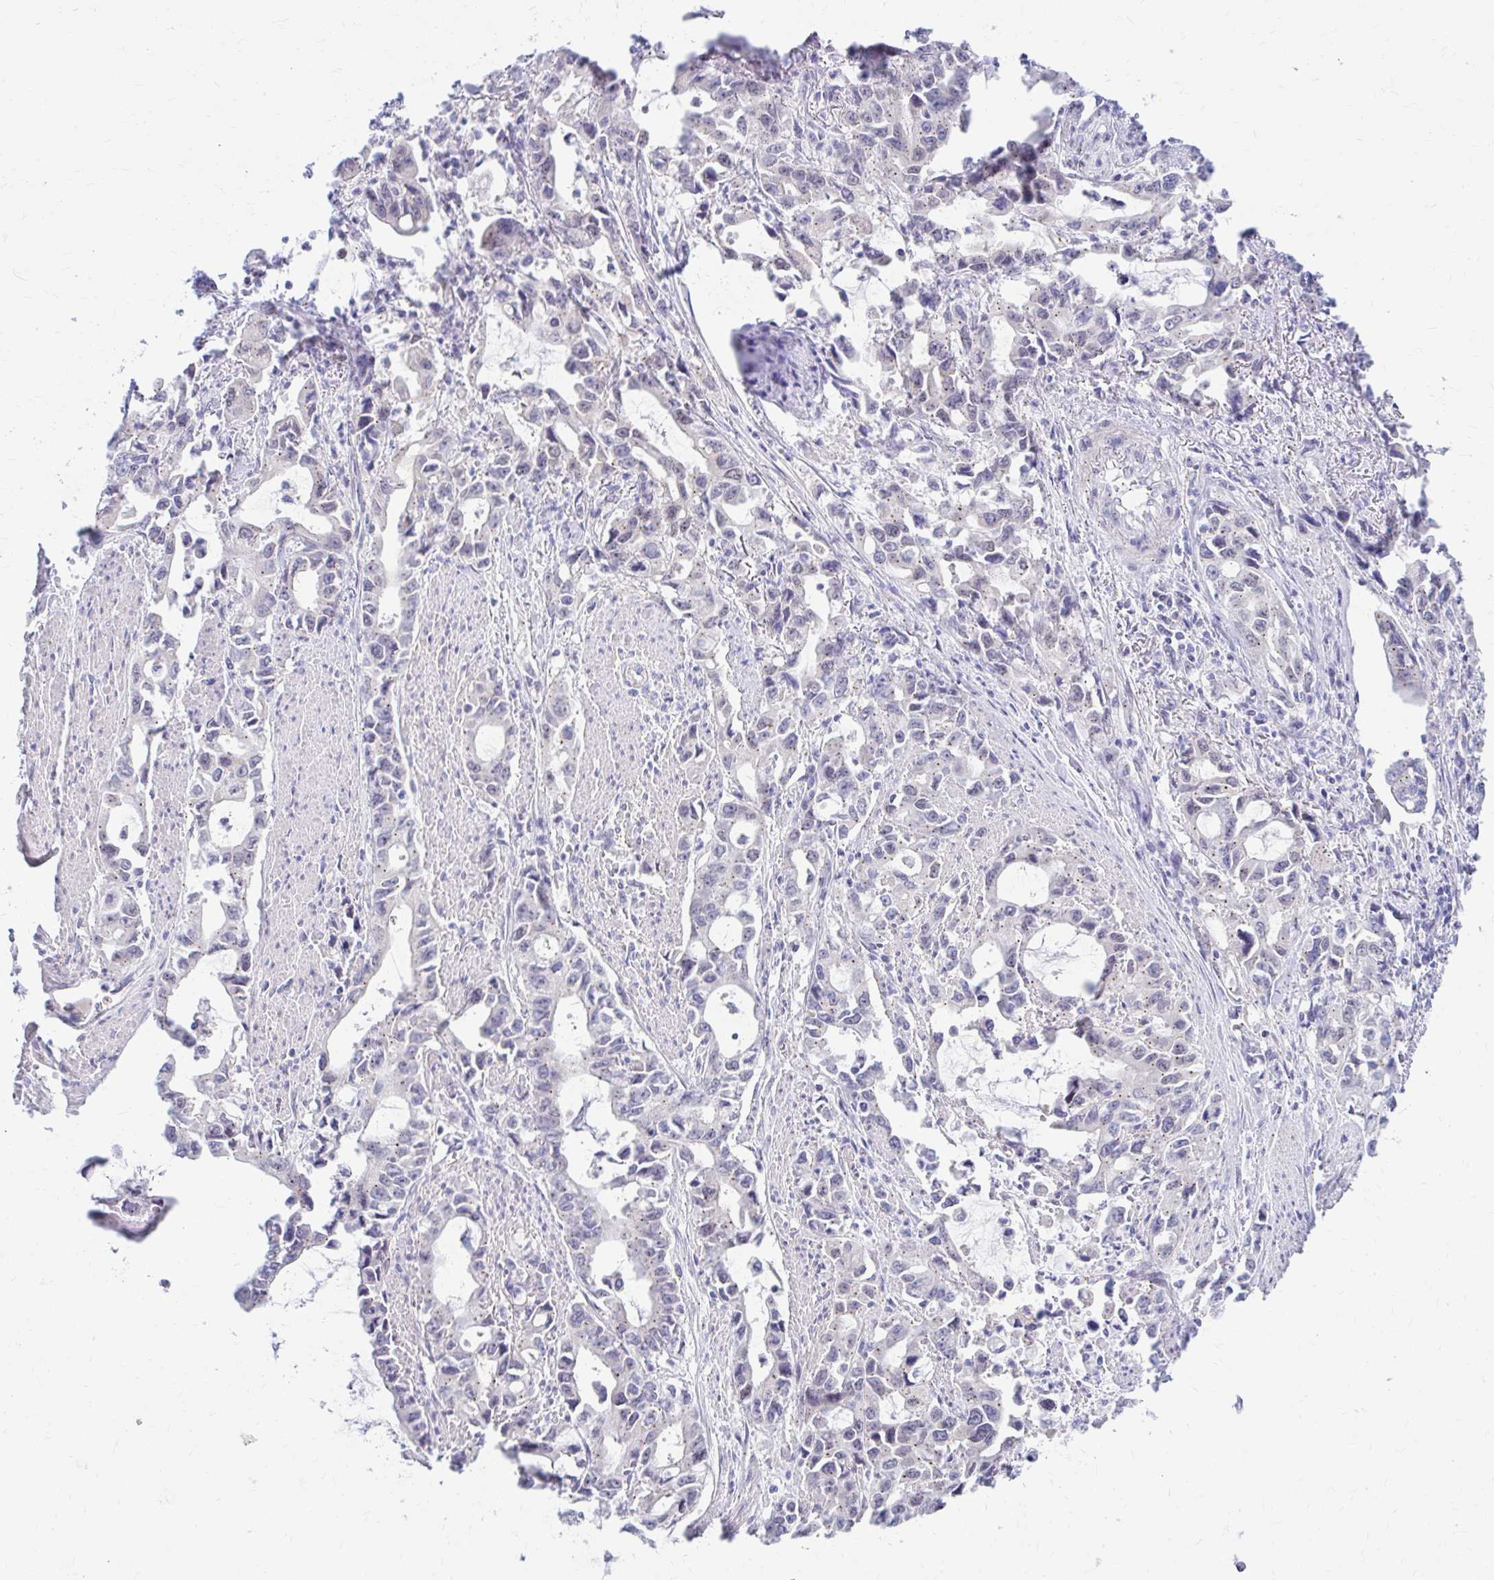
{"staining": {"intensity": "weak", "quantity": "25%-75%", "location": "cytoplasmic/membranous"}, "tissue": "stomach cancer", "cell_type": "Tumor cells", "image_type": "cancer", "snomed": [{"axis": "morphology", "description": "Adenocarcinoma, NOS"}, {"axis": "topography", "description": "Stomach, upper"}], "caption": "This image shows IHC staining of human adenocarcinoma (stomach), with low weak cytoplasmic/membranous positivity in about 25%-75% of tumor cells.", "gene": "RADIL", "patient": {"sex": "male", "age": 85}}